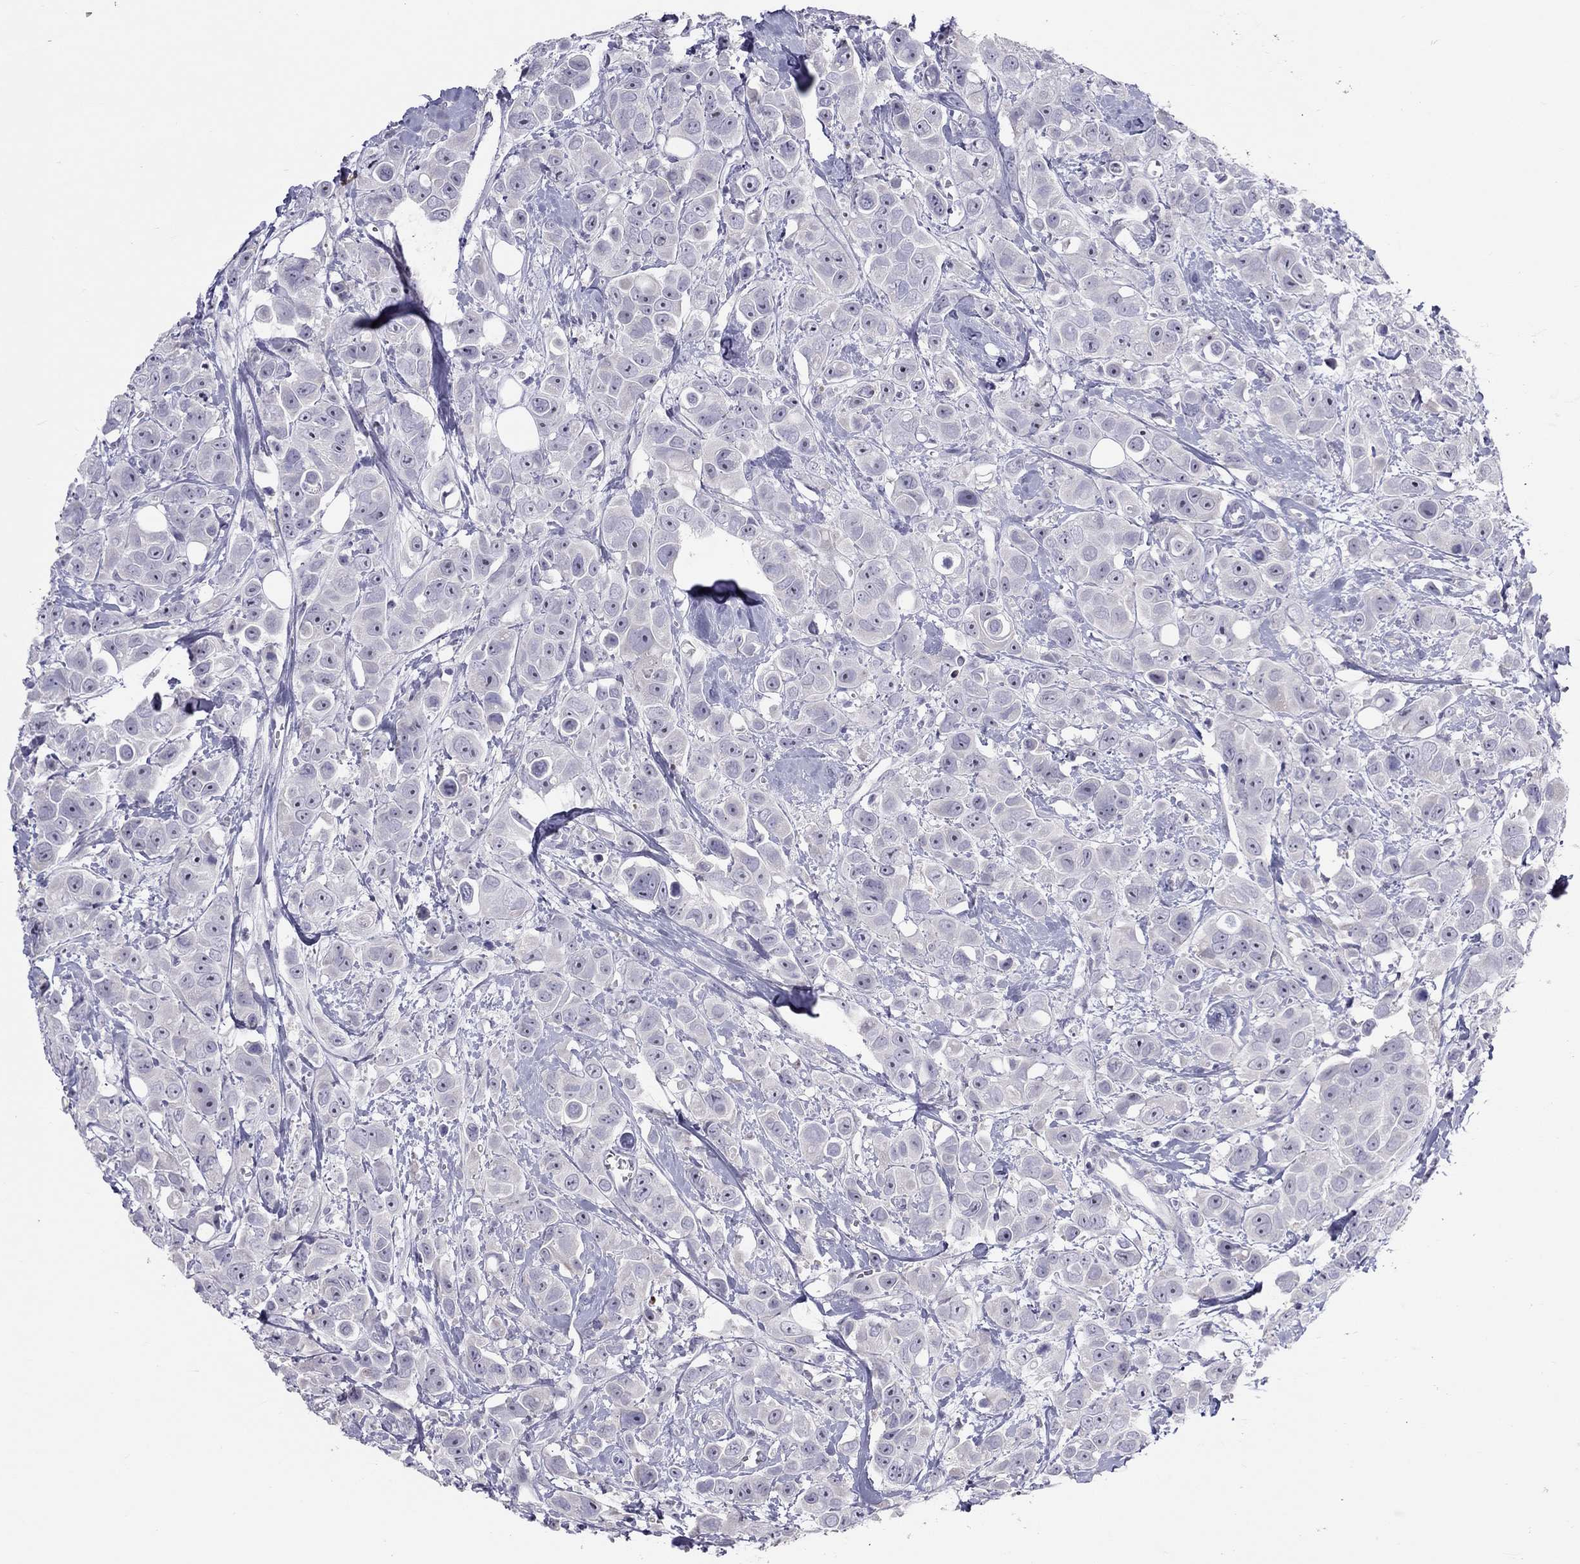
{"staining": {"intensity": "negative", "quantity": "none", "location": "none"}, "tissue": "breast cancer", "cell_type": "Tumor cells", "image_type": "cancer", "snomed": [{"axis": "morphology", "description": "Duct carcinoma"}, {"axis": "topography", "description": "Breast"}], "caption": "There is no significant expression in tumor cells of breast cancer. (DAB IHC with hematoxylin counter stain).", "gene": "IL17REL", "patient": {"sex": "female", "age": 35}}